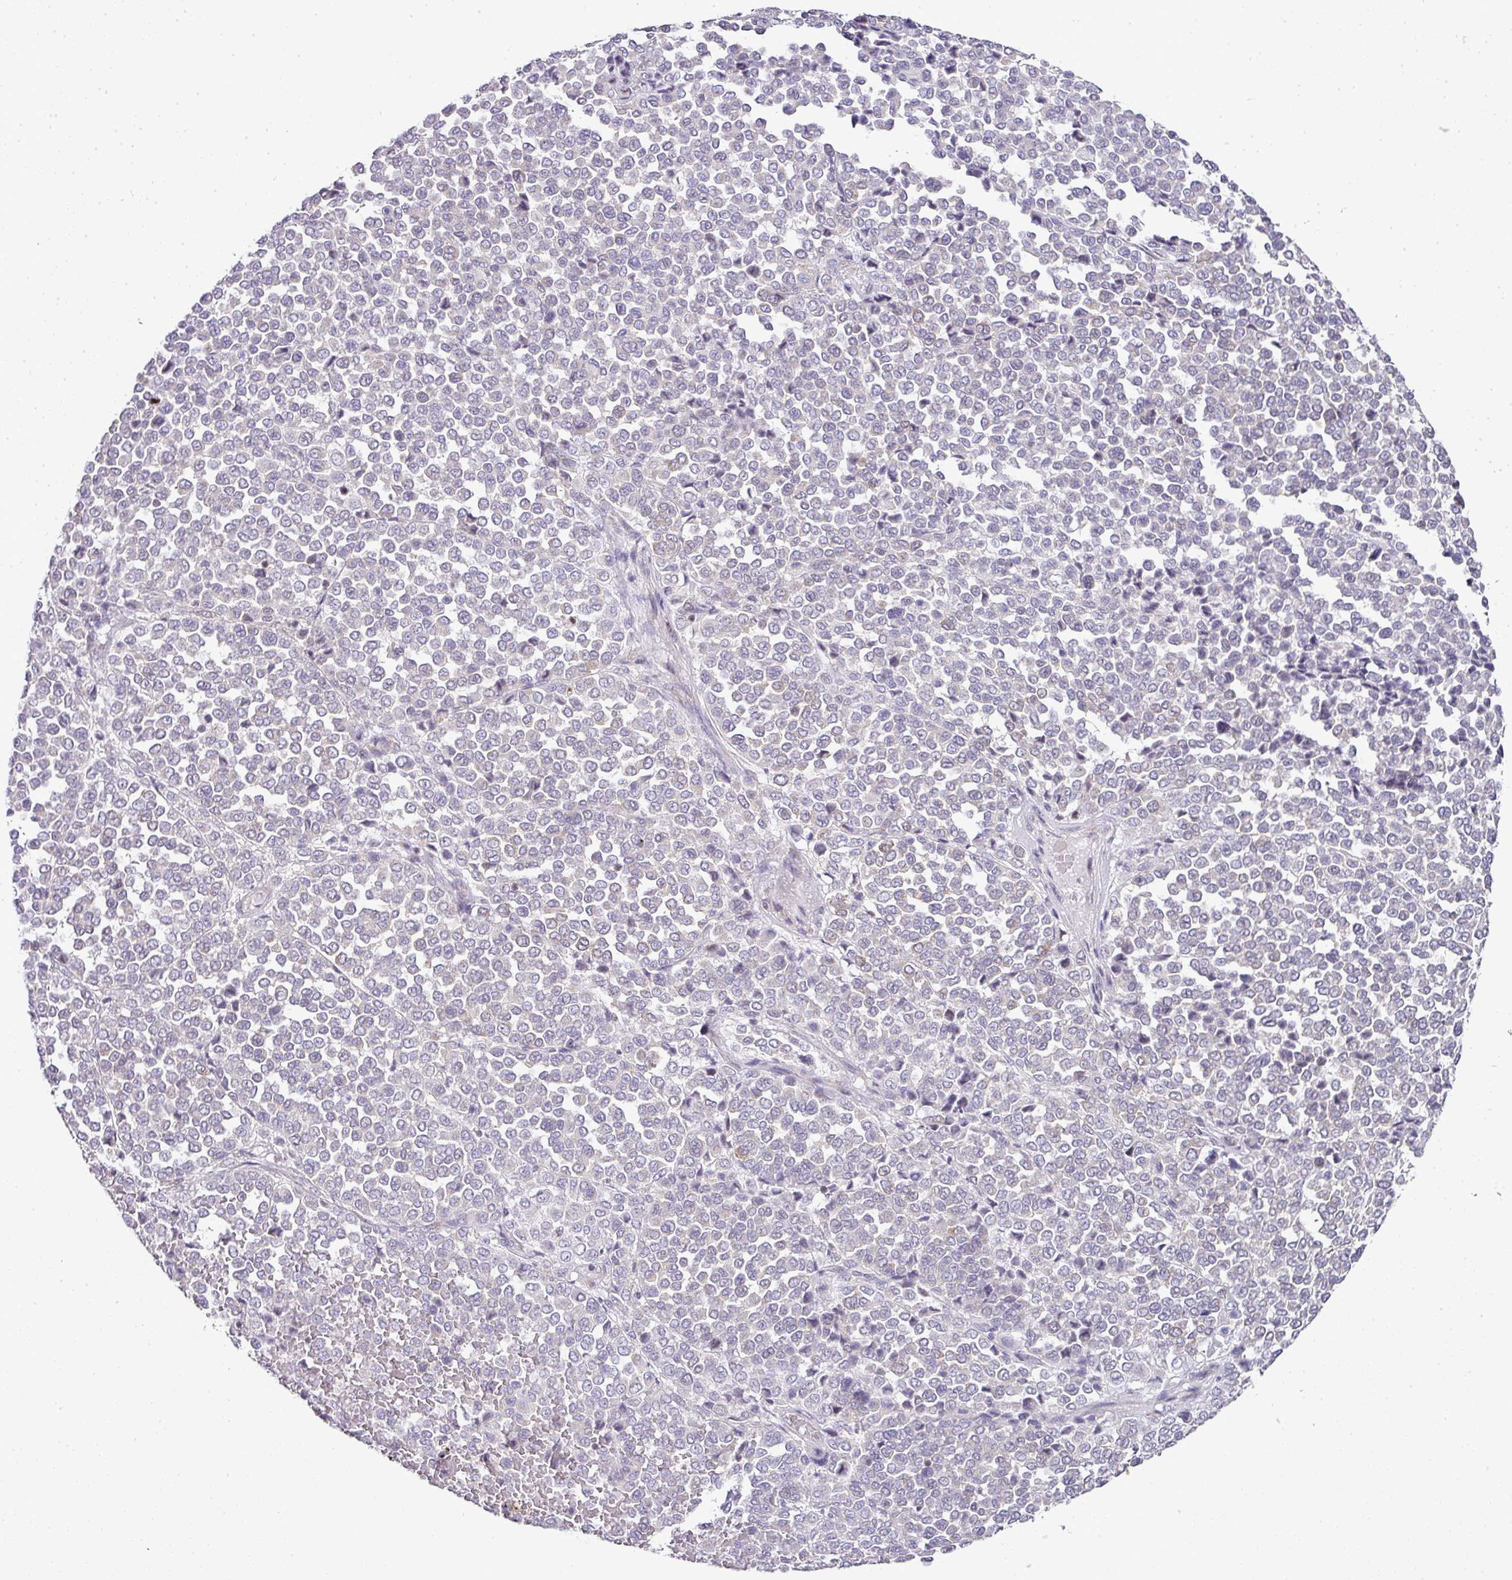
{"staining": {"intensity": "negative", "quantity": "none", "location": "none"}, "tissue": "melanoma", "cell_type": "Tumor cells", "image_type": "cancer", "snomed": [{"axis": "morphology", "description": "Malignant melanoma, Metastatic site"}, {"axis": "topography", "description": "Pancreas"}], "caption": "This is an immunohistochemistry micrograph of malignant melanoma (metastatic site). There is no expression in tumor cells.", "gene": "FAM32A", "patient": {"sex": "female", "age": 30}}